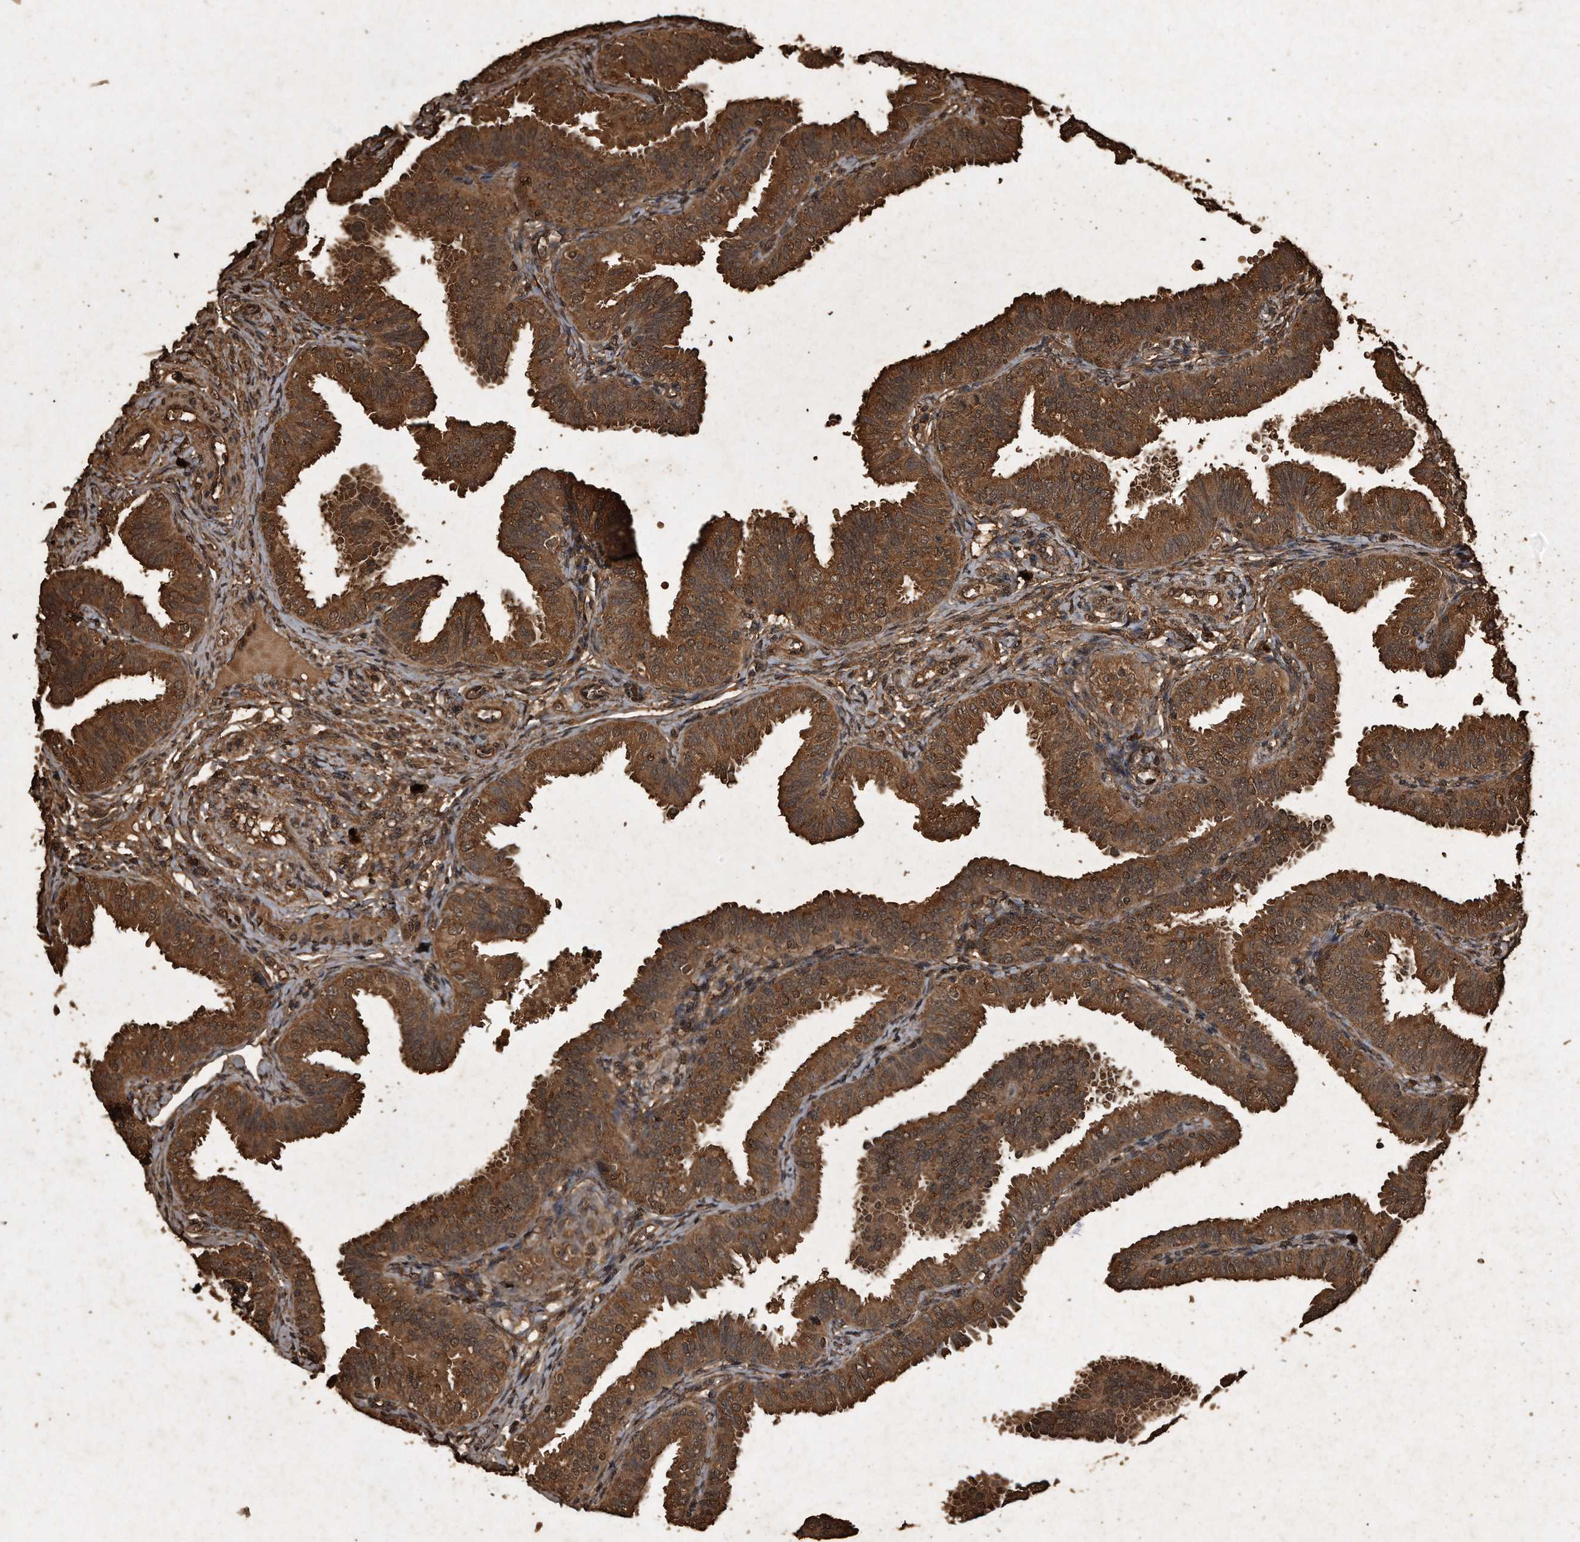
{"staining": {"intensity": "strong", "quantity": ">75%", "location": "cytoplasmic/membranous"}, "tissue": "fallopian tube", "cell_type": "Glandular cells", "image_type": "normal", "snomed": [{"axis": "morphology", "description": "Normal tissue, NOS"}, {"axis": "topography", "description": "Fallopian tube"}], "caption": "High-power microscopy captured an IHC histopathology image of benign fallopian tube, revealing strong cytoplasmic/membranous staining in approximately >75% of glandular cells.", "gene": "CFLAR", "patient": {"sex": "female", "age": 35}}